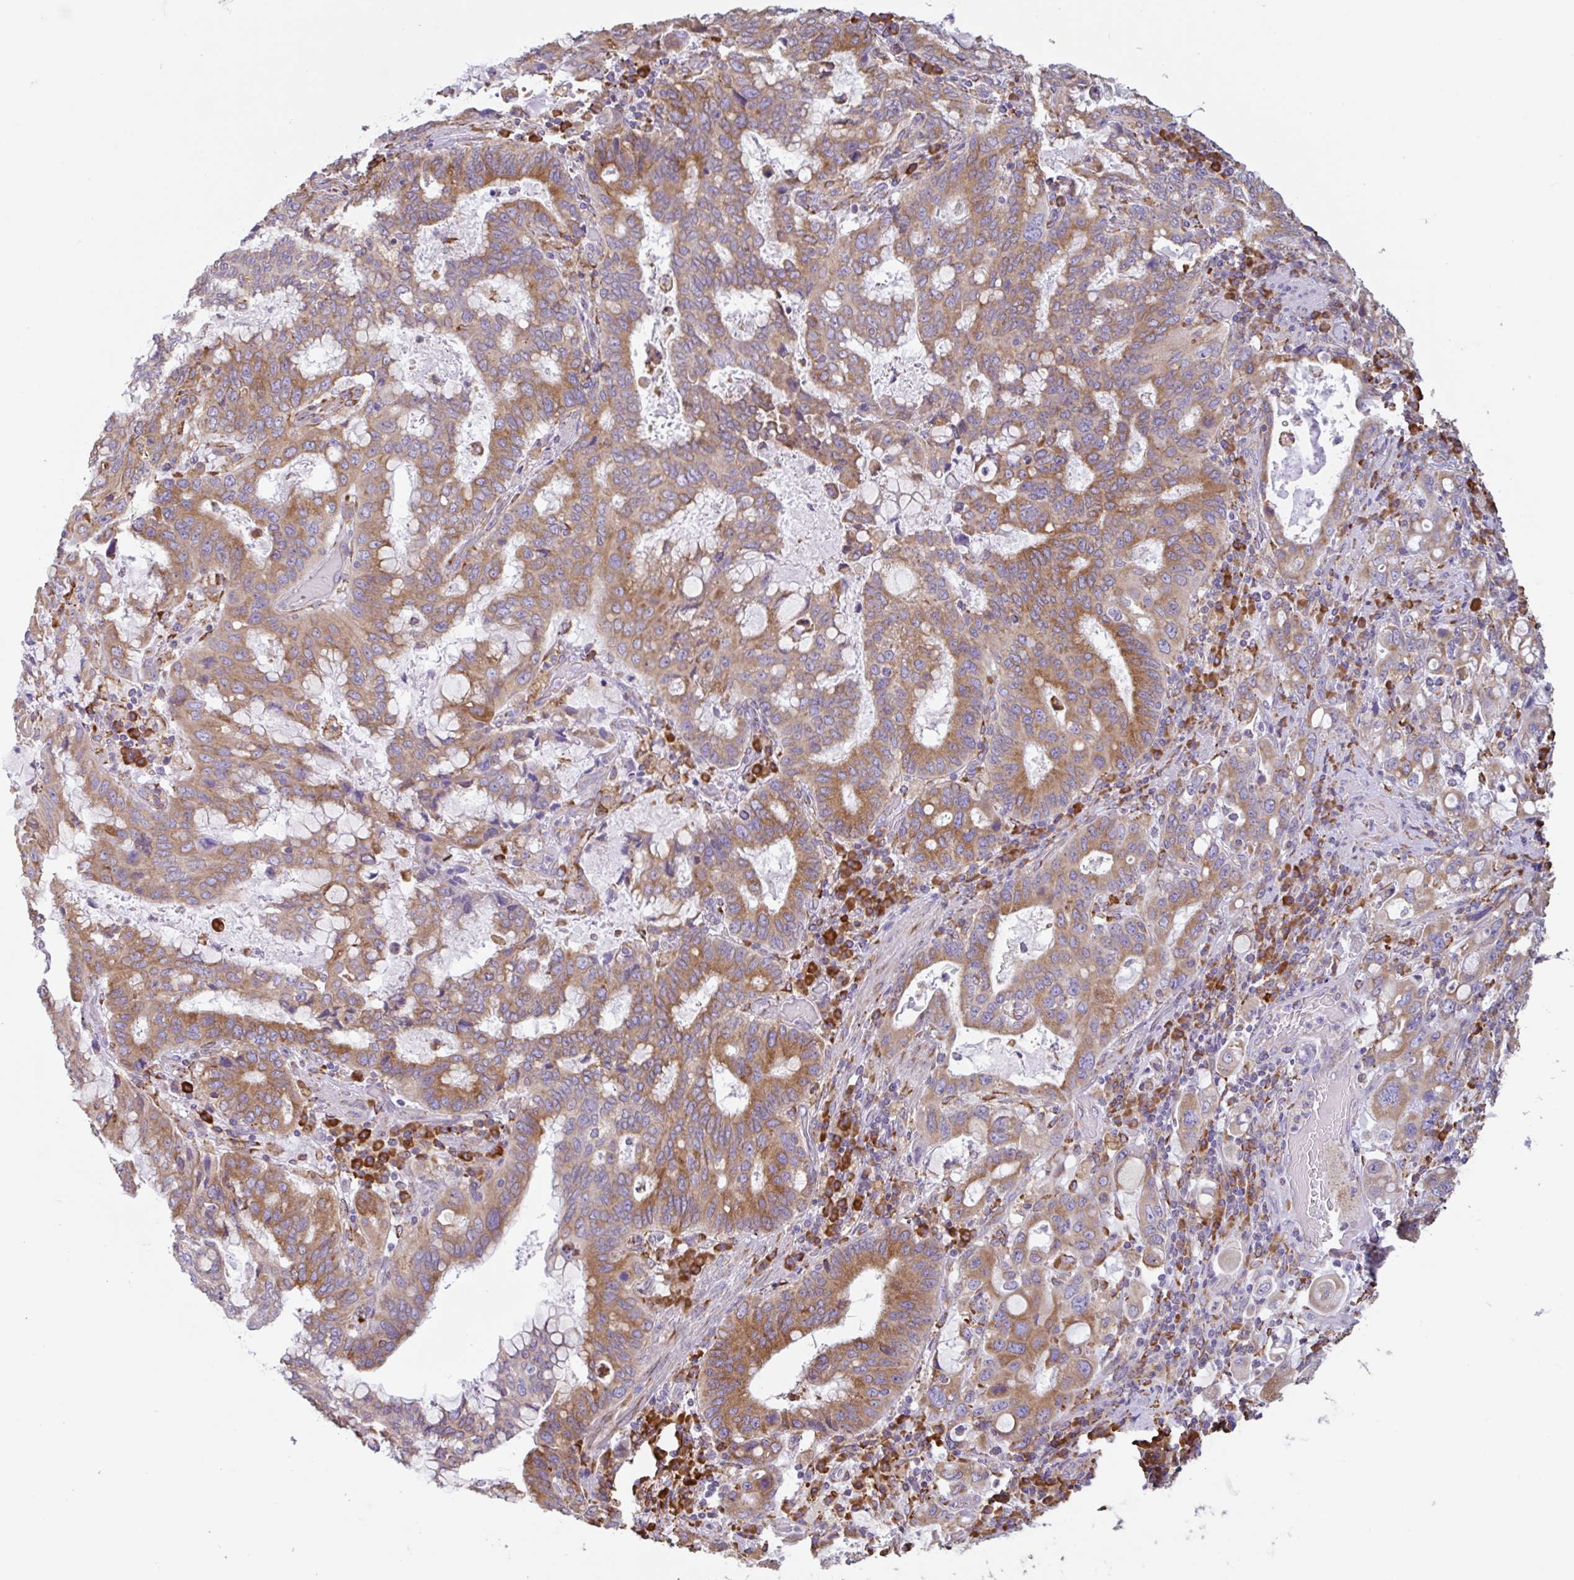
{"staining": {"intensity": "moderate", "quantity": ">75%", "location": "cytoplasmic/membranous"}, "tissue": "stomach cancer", "cell_type": "Tumor cells", "image_type": "cancer", "snomed": [{"axis": "morphology", "description": "Adenocarcinoma, NOS"}, {"axis": "topography", "description": "Stomach, upper"}, {"axis": "topography", "description": "Stomach"}], "caption": "Immunohistochemistry image of neoplastic tissue: stomach cancer stained using immunohistochemistry reveals medium levels of moderate protein expression localized specifically in the cytoplasmic/membranous of tumor cells, appearing as a cytoplasmic/membranous brown color.", "gene": "DOK4", "patient": {"sex": "male", "age": 62}}